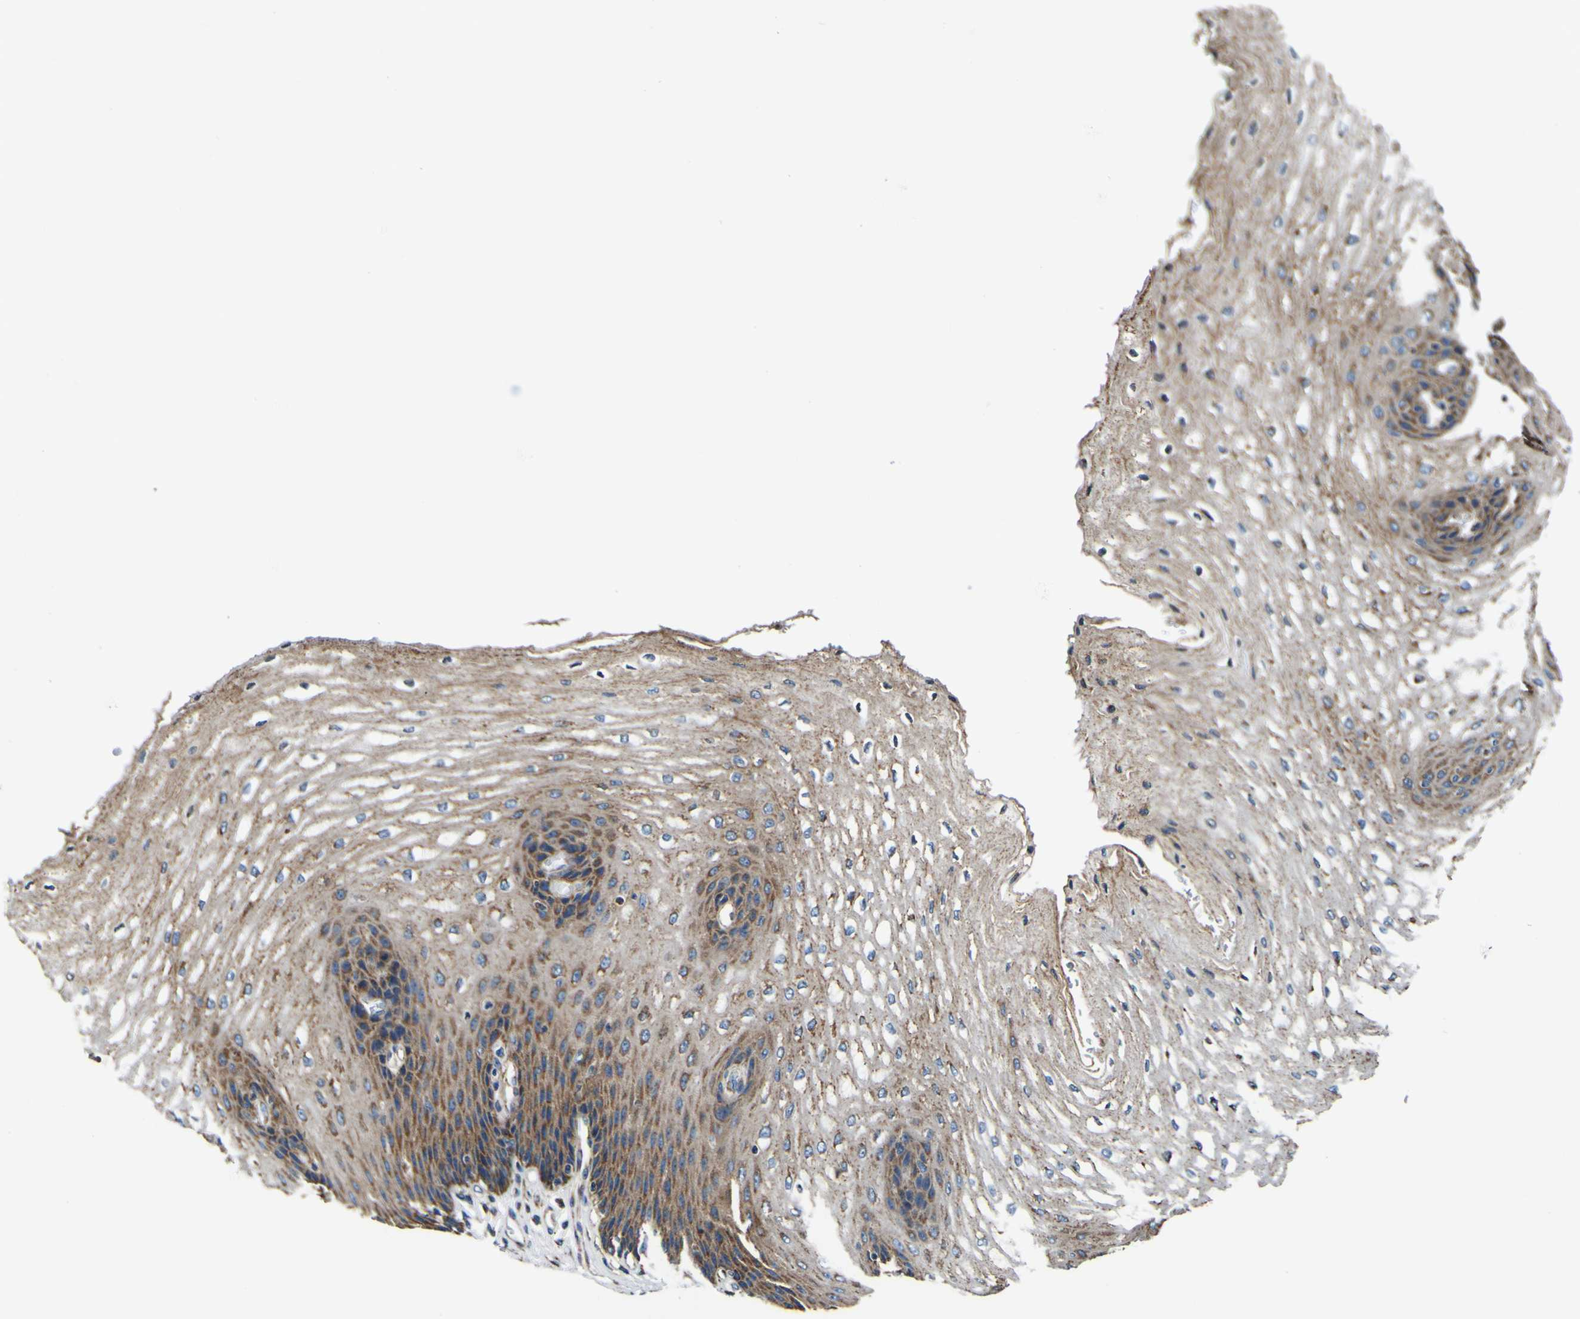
{"staining": {"intensity": "moderate", "quantity": ">75%", "location": "cytoplasmic/membranous"}, "tissue": "esophagus", "cell_type": "Squamous epithelial cells", "image_type": "normal", "snomed": [{"axis": "morphology", "description": "Normal tissue, NOS"}, {"axis": "topography", "description": "Esophagus"}], "caption": "Protein expression analysis of unremarkable esophagus shows moderate cytoplasmic/membranous positivity in about >75% of squamous epithelial cells. Nuclei are stained in blue.", "gene": "INPP5A", "patient": {"sex": "male", "age": 54}}